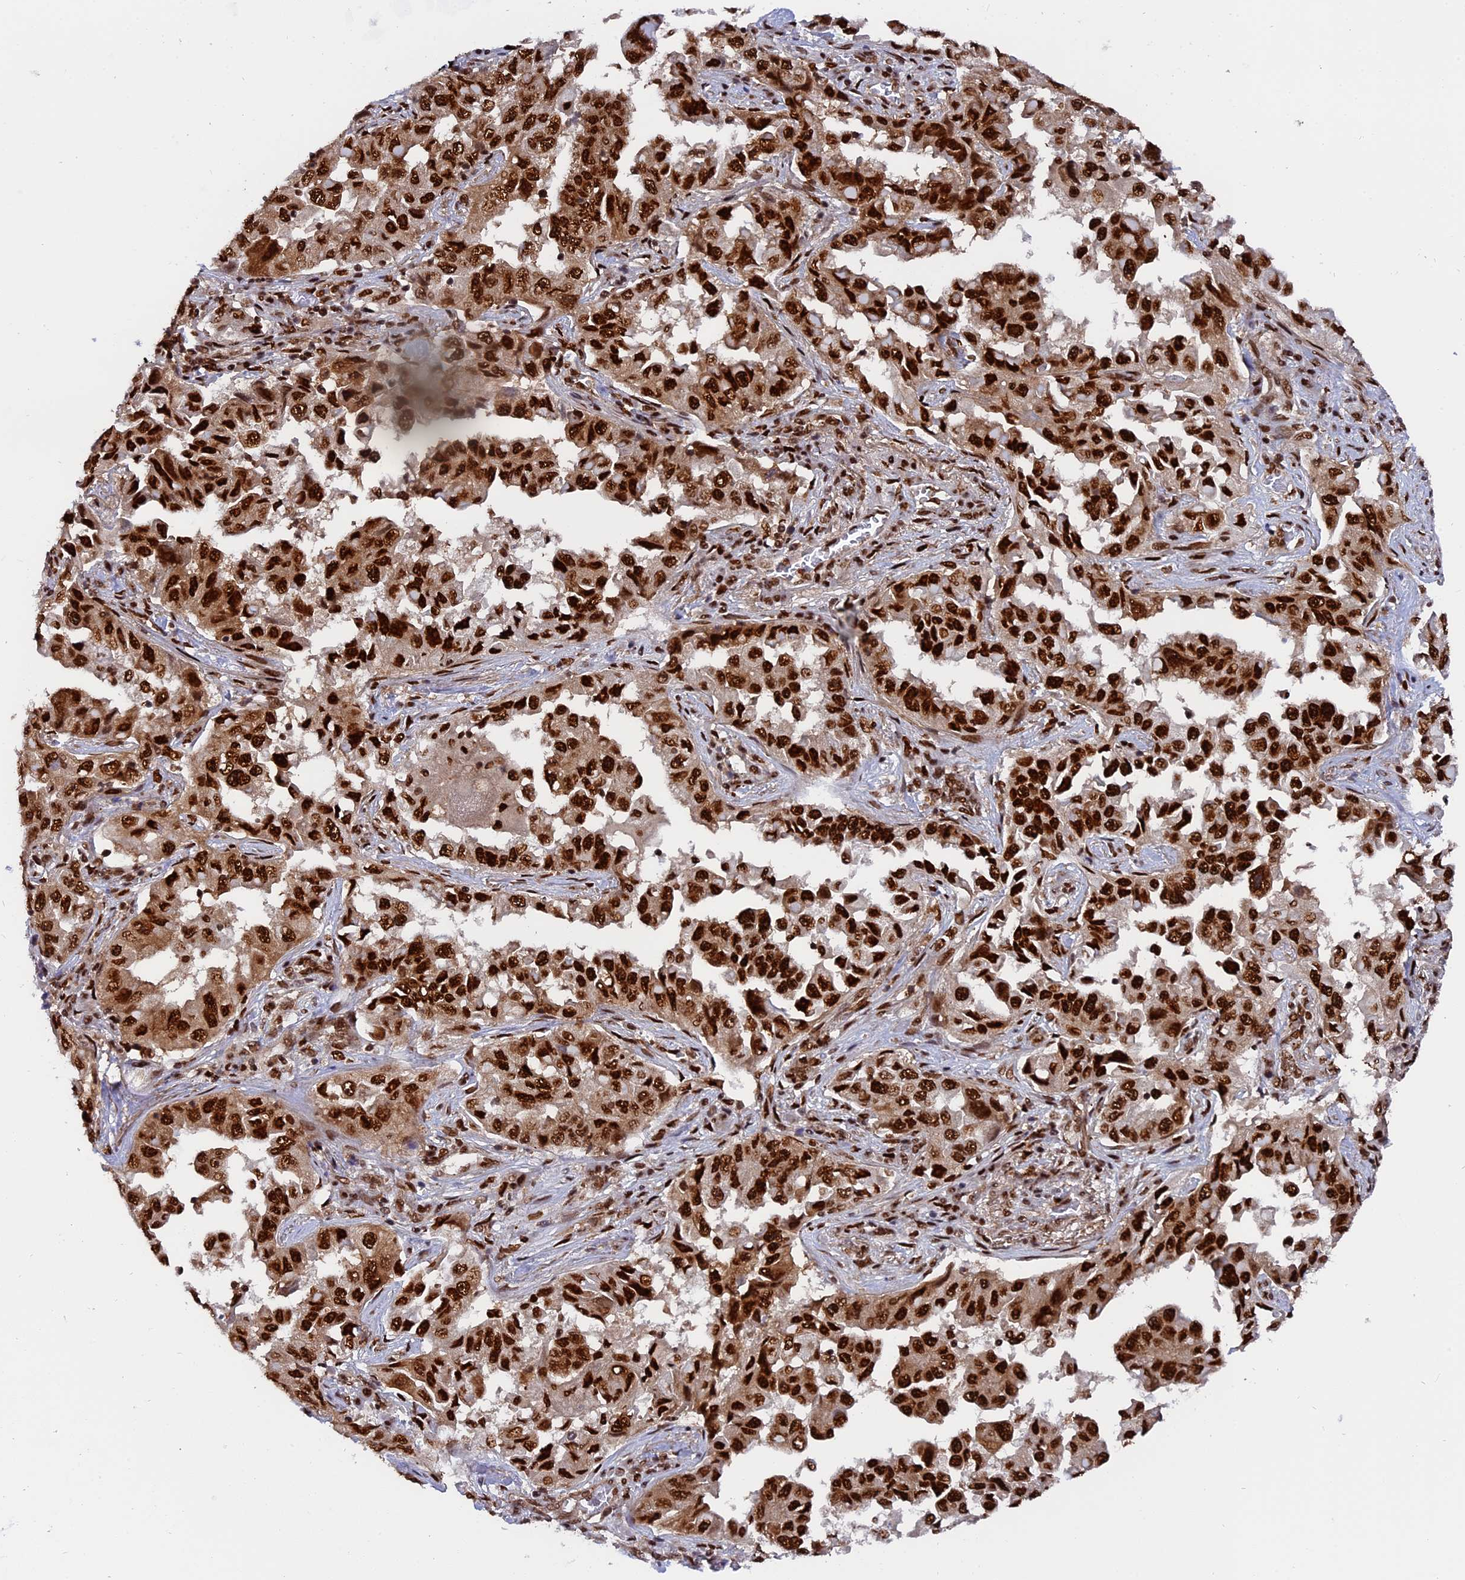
{"staining": {"intensity": "strong", "quantity": ">75%", "location": "cytoplasmic/membranous,nuclear"}, "tissue": "lung cancer", "cell_type": "Tumor cells", "image_type": "cancer", "snomed": [{"axis": "morphology", "description": "Adenocarcinoma, NOS"}, {"axis": "topography", "description": "Lung"}], "caption": "Immunohistochemical staining of adenocarcinoma (lung) shows strong cytoplasmic/membranous and nuclear protein positivity in about >75% of tumor cells.", "gene": "RAMAC", "patient": {"sex": "female", "age": 51}}